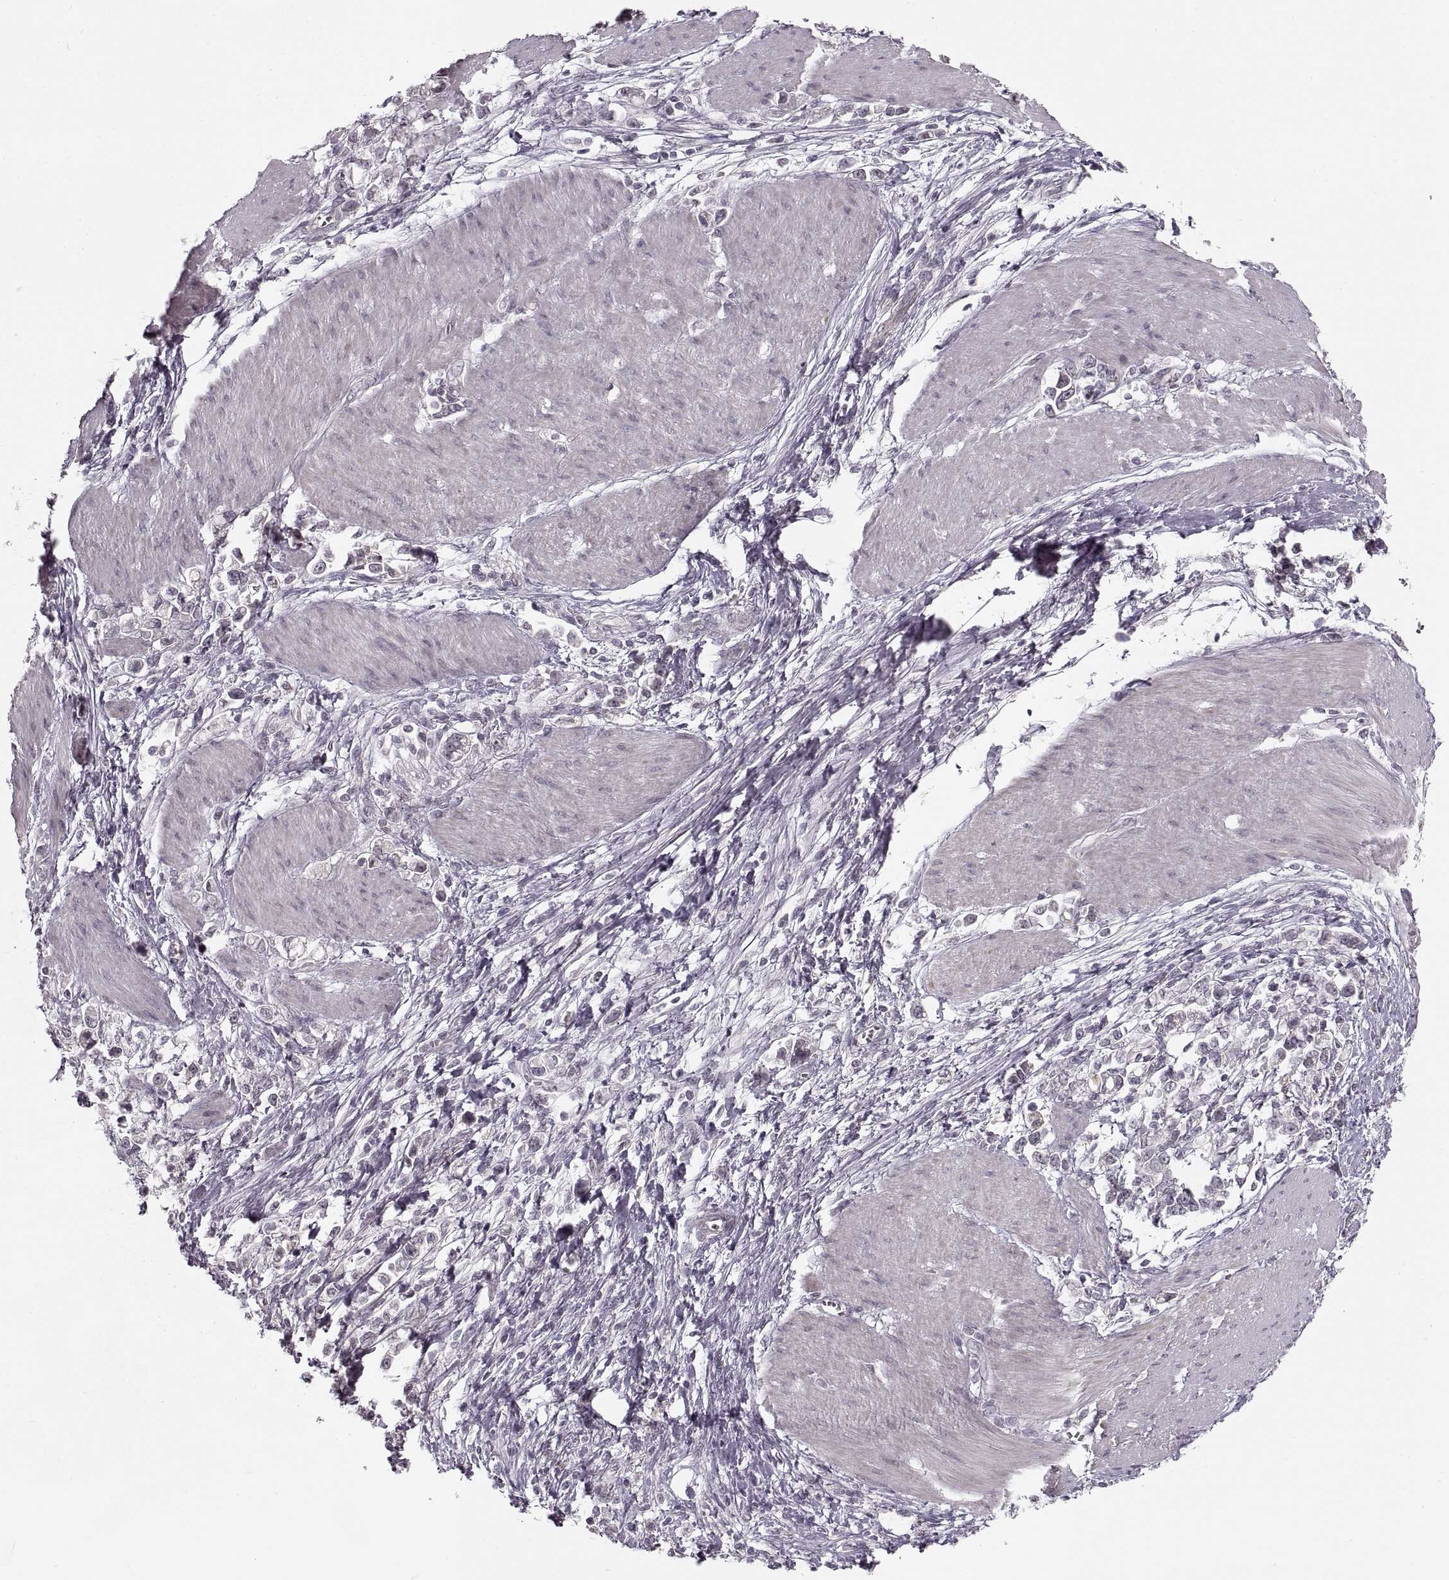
{"staining": {"intensity": "negative", "quantity": "none", "location": "none"}, "tissue": "stomach cancer", "cell_type": "Tumor cells", "image_type": "cancer", "snomed": [{"axis": "morphology", "description": "Adenocarcinoma, NOS"}, {"axis": "topography", "description": "Stomach"}], "caption": "A high-resolution image shows immunohistochemistry staining of adenocarcinoma (stomach), which reveals no significant positivity in tumor cells.", "gene": "ASIC3", "patient": {"sex": "male", "age": 63}}